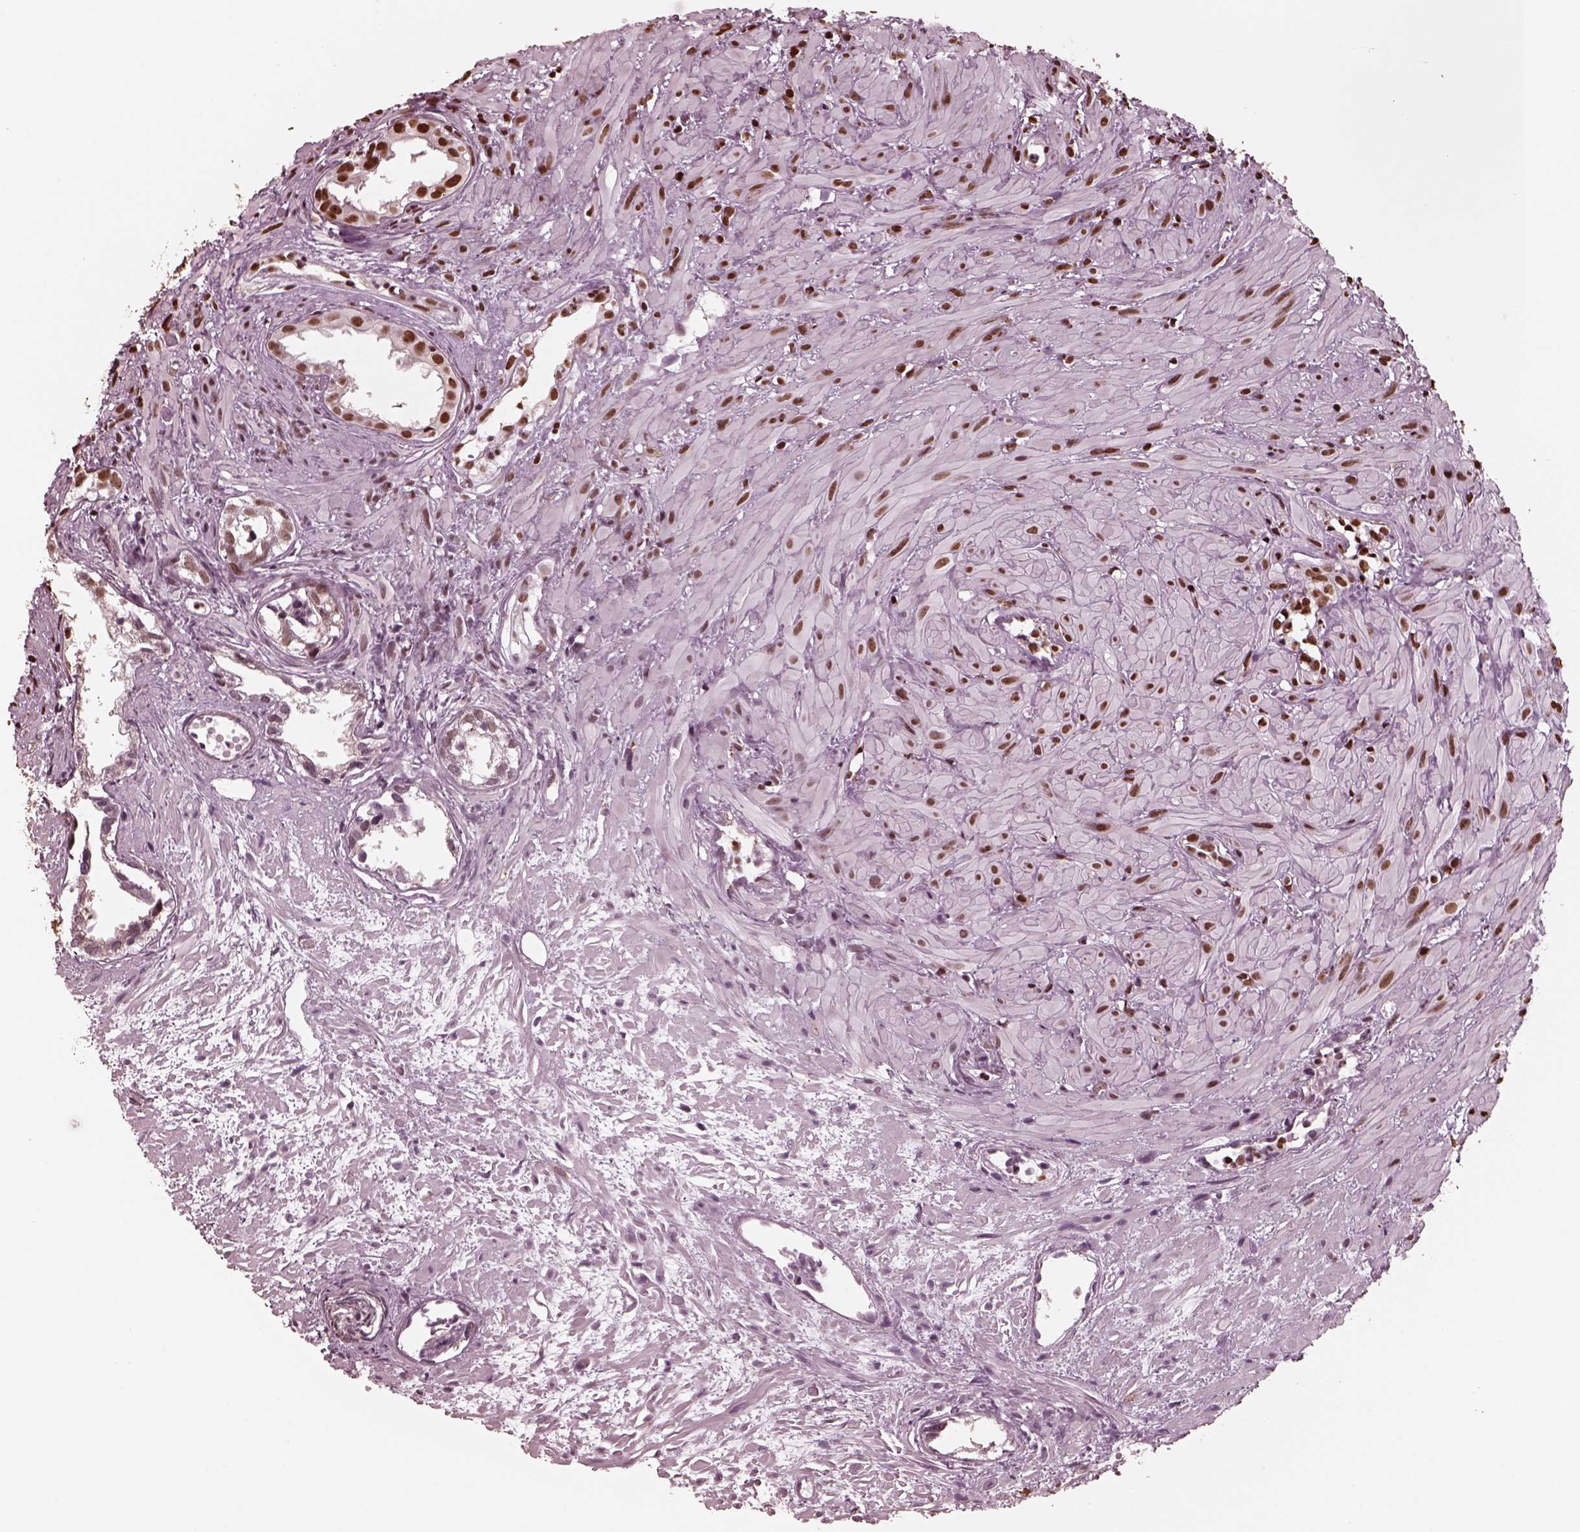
{"staining": {"intensity": "strong", "quantity": "25%-75%", "location": "nuclear"}, "tissue": "prostate cancer", "cell_type": "Tumor cells", "image_type": "cancer", "snomed": [{"axis": "morphology", "description": "Adenocarcinoma, High grade"}, {"axis": "topography", "description": "Prostate"}], "caption": "This is a histology image of immunohistochemistry (IHC) staining of prostate high-grade adenocarcinoma, which shows strong expression in the nuclear of tumor cells.", "gene": "NSD1", "patient": {"sex": "male", "age": 79}}